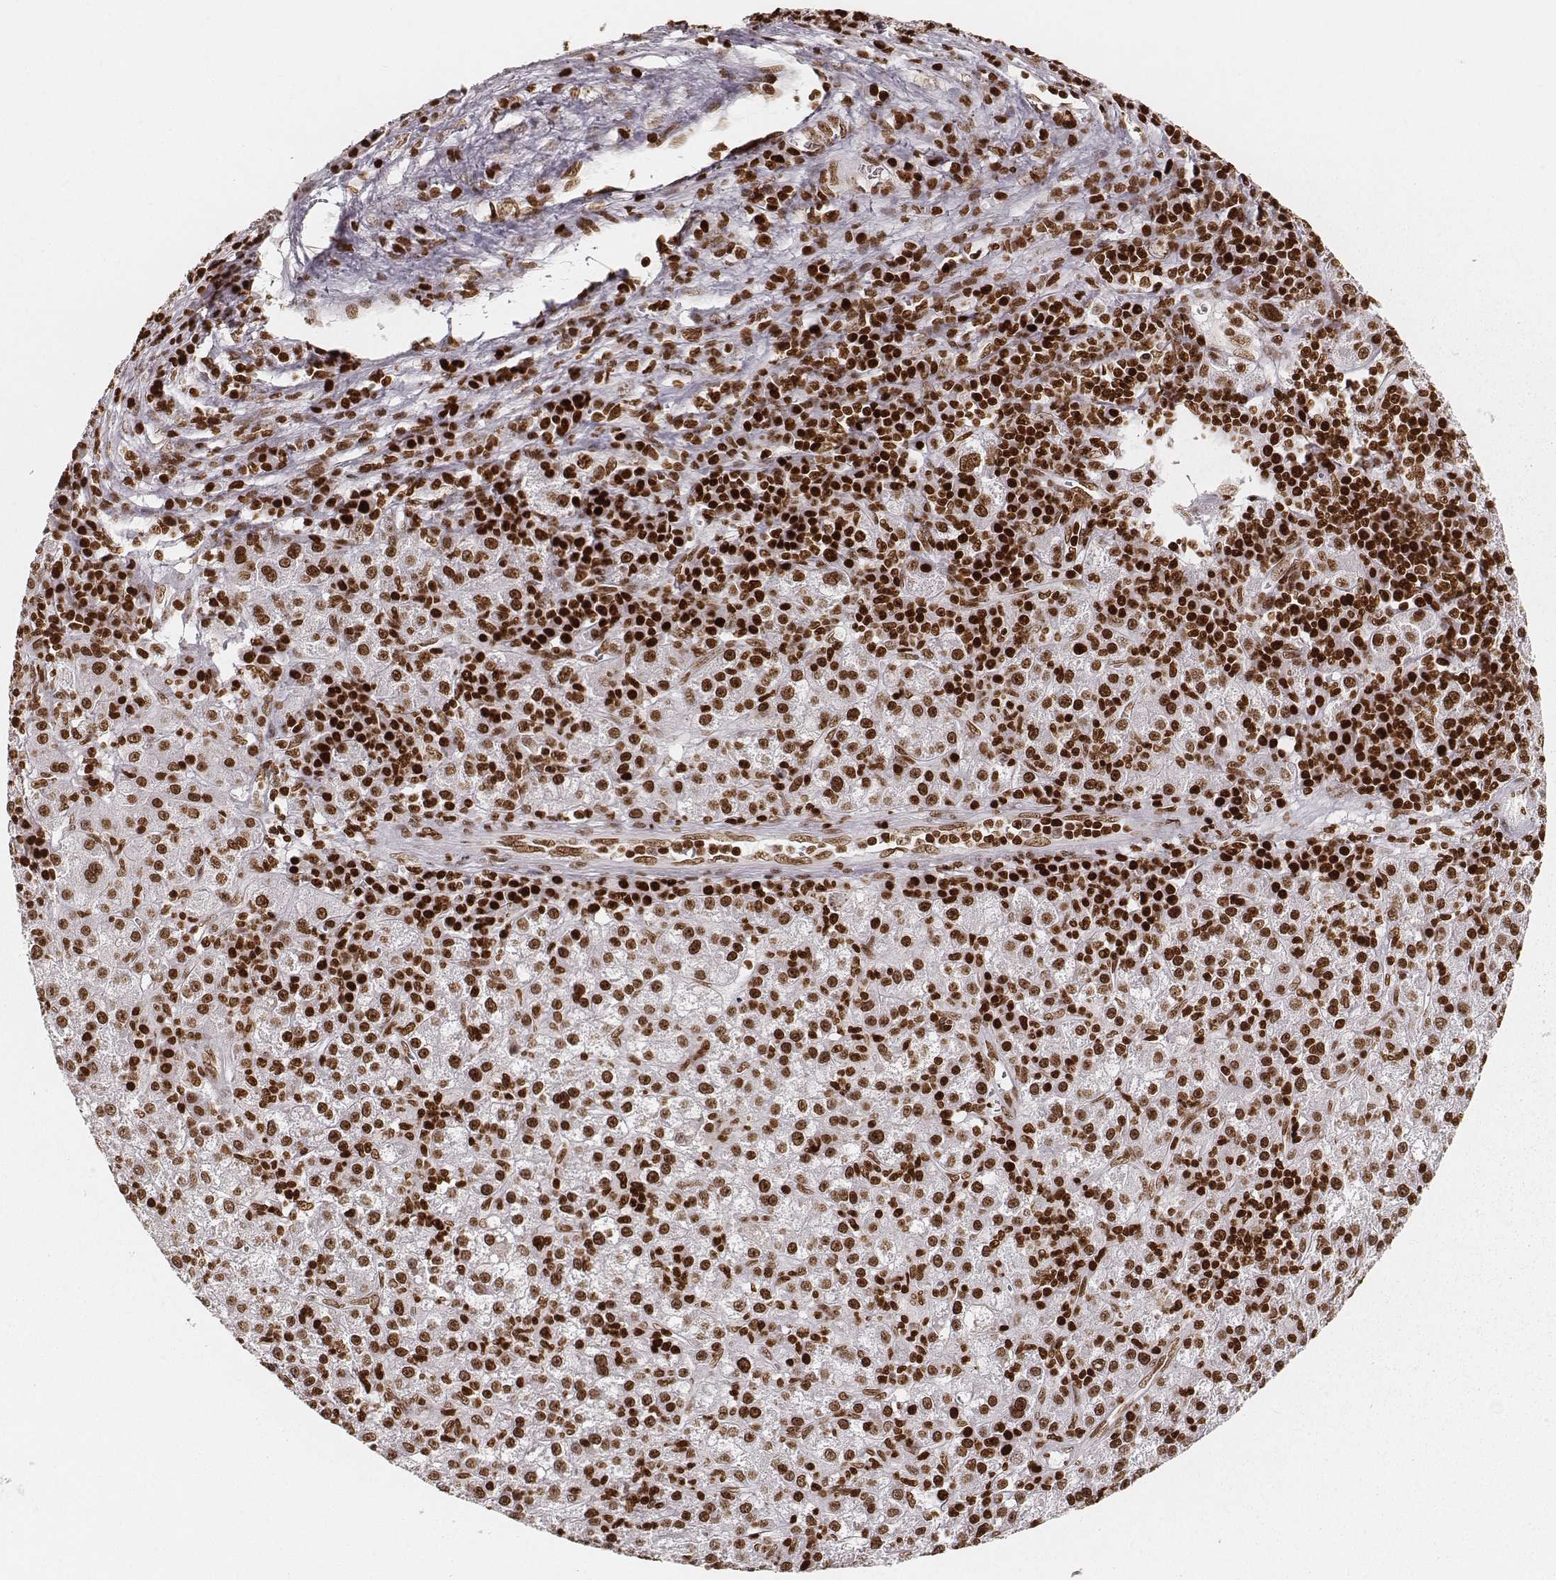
{"staining": {"intensity": "strong", "quantity": ">75%", "location": "nuclear"}, "tissue": "liver cancer", "cell_type": "Tumor cells", "image_type": "cancer", "snomed": [{"axis": "morphology", "description": "Carcinoma, Hepatocellular, NOS"}, {"axis": "topography", "description": "Liver"}], "caption": "IHC photomicrograph of human hepatocellular carcinoma (liver) stained for a protein (brown), which exhibits high levels of strong nuclear expression in approximately >75% of tumor cells.", "gene": "PARP1", "patient": {"sex": "female", "age": 60}}